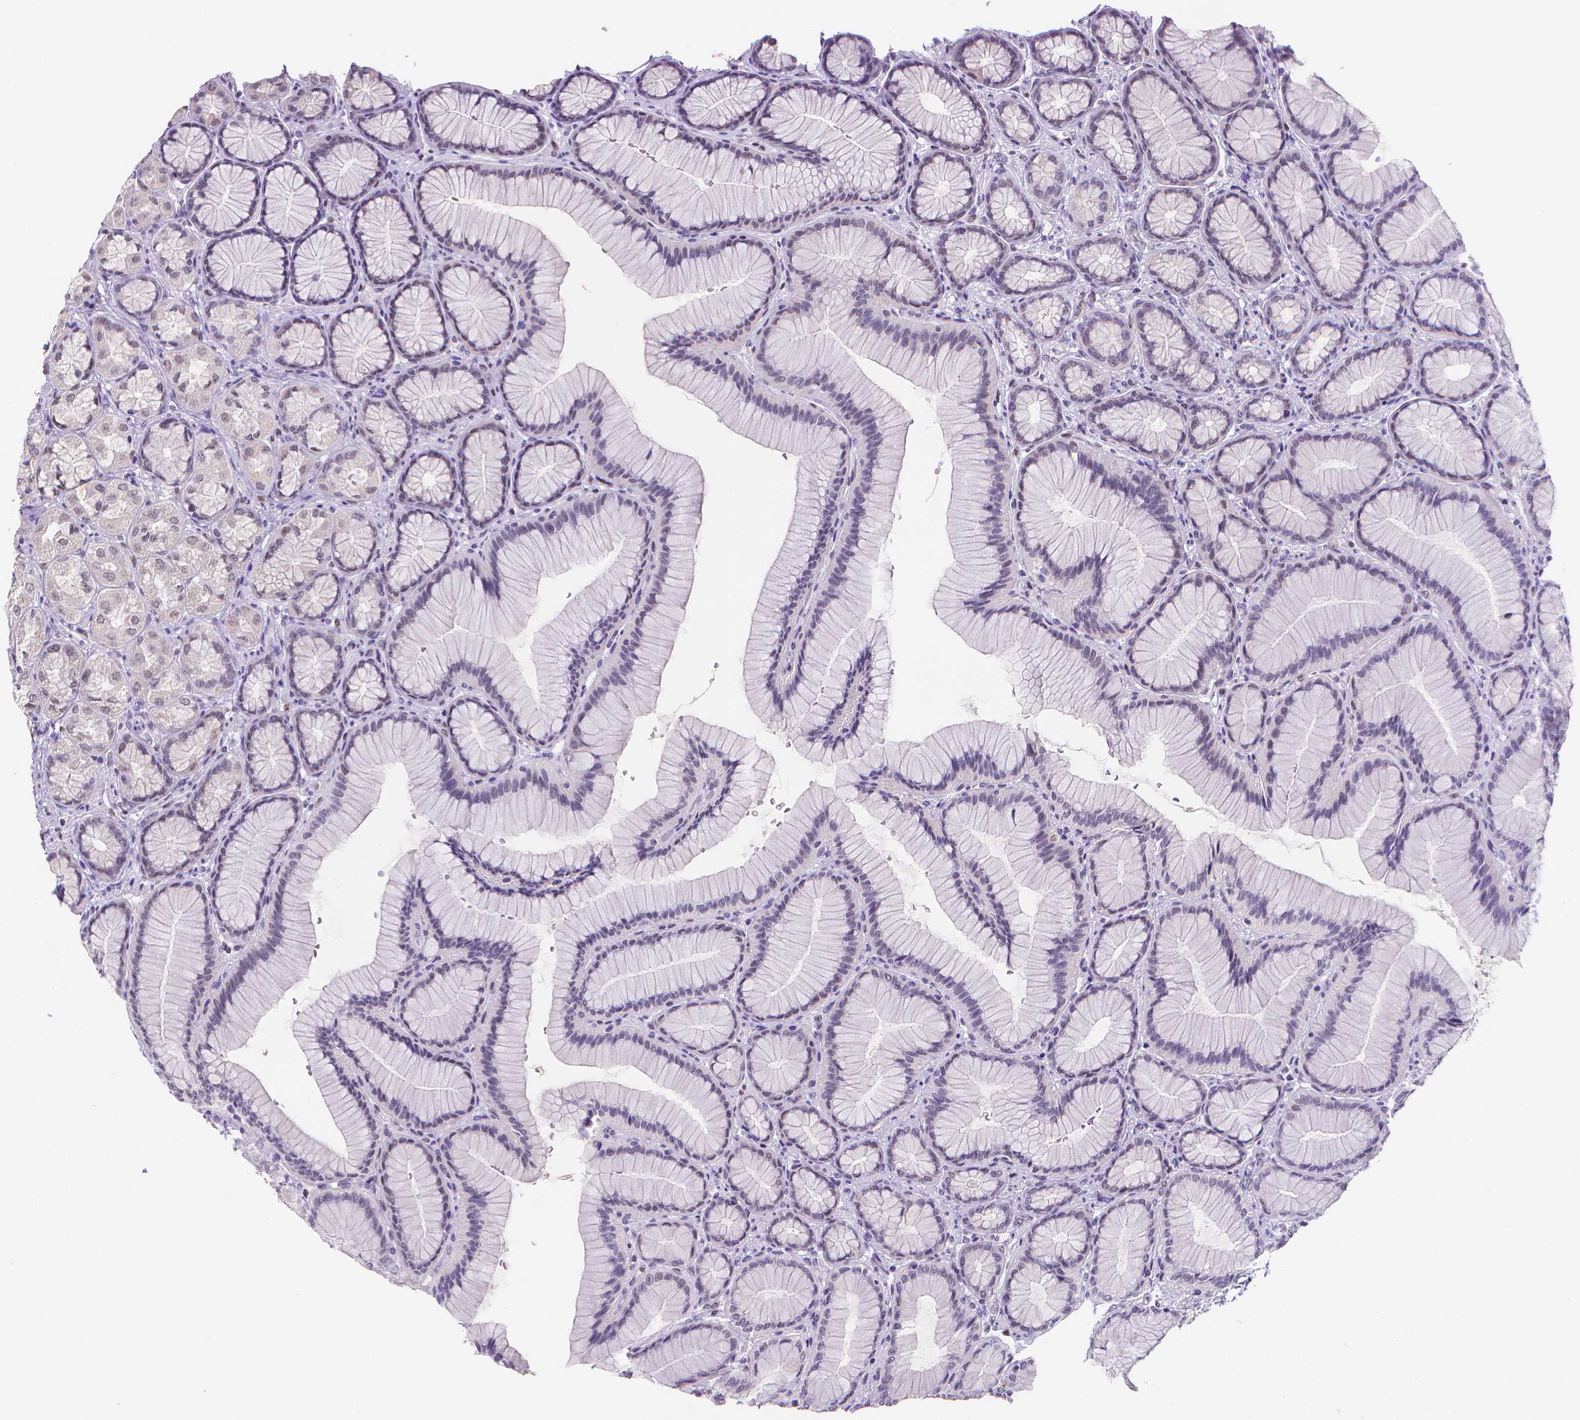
{"staining": {"intensity": "weak", "quantity": "<25%", "location": "nuclear"}, "tissue": "stomach", "cell_type": "Glandular cells", "image_type": "normal", "snomed": [{"axis": "morphology", "description": "Normal tissue, NOS"}, {"axis": "morphology", "description": "Adenocarcinoma, NOS"}, {"axis": "morphology", "description": "Adenocarcinoma, High grade"}, {"axis": "topography", "description": "Stomach, upper"}, {"axis": "topography", "description": "Stomach"}], "caption": "An immunohistochemistry image of unremarkable stomach is shown. There is no staining in glandular cells of stomach.", "gene": "MEF2C", "patient": {"sex": "female", "age": 65}}